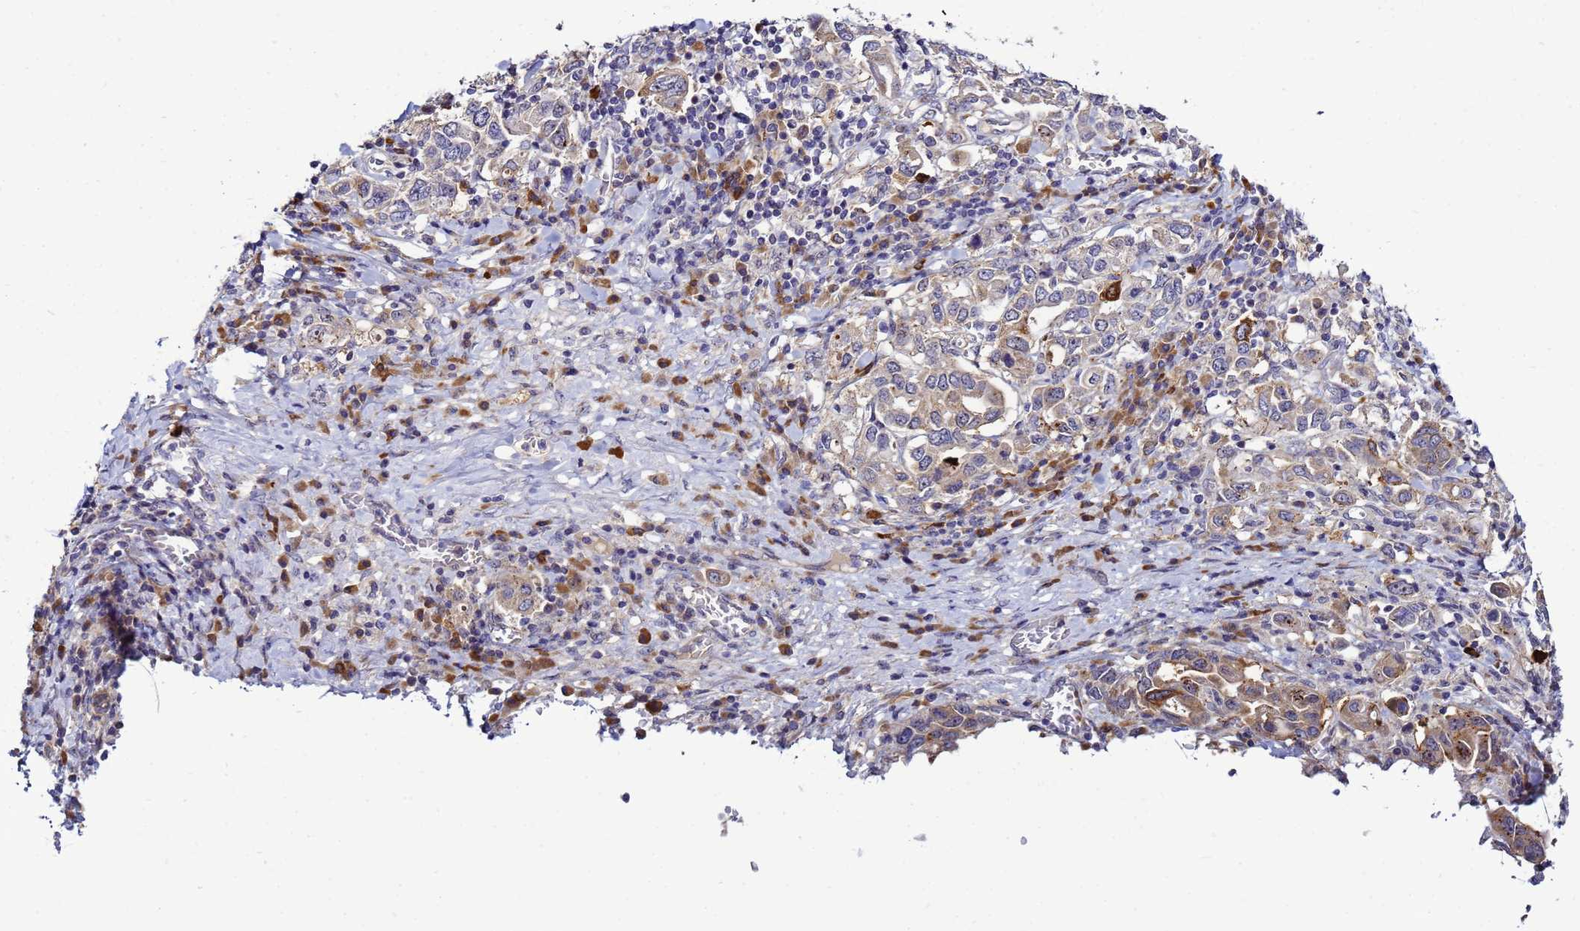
{"staining": {"intensity": "moderate", "quantity": ">75%", "location": "cytoplasmic/membranous"}, "tissue": "stomach cancer", "cell_type": "Tumor cells", "image_type": "cancer", "snomed": [{"axis": "morphology", "description": "Adenocarcinoma, NOS"}, {"axis": "topography", "description": "Stomach, upper"}, {"axis": "topography", "description": "Stomach"}], "caption": "Immunohistochemical staining of stomach cancer (adenocarcinoma) demonstrates medium levels of moderate cytoplasmic/membranous protein expression in approximately >75% of tumor cells. (DAB (3,3'-diaminobenzidine) IHC with brightfield microscopy, high magnification).", "gene": "NOL8", "patient": {"sex": "male", "age": 62}}